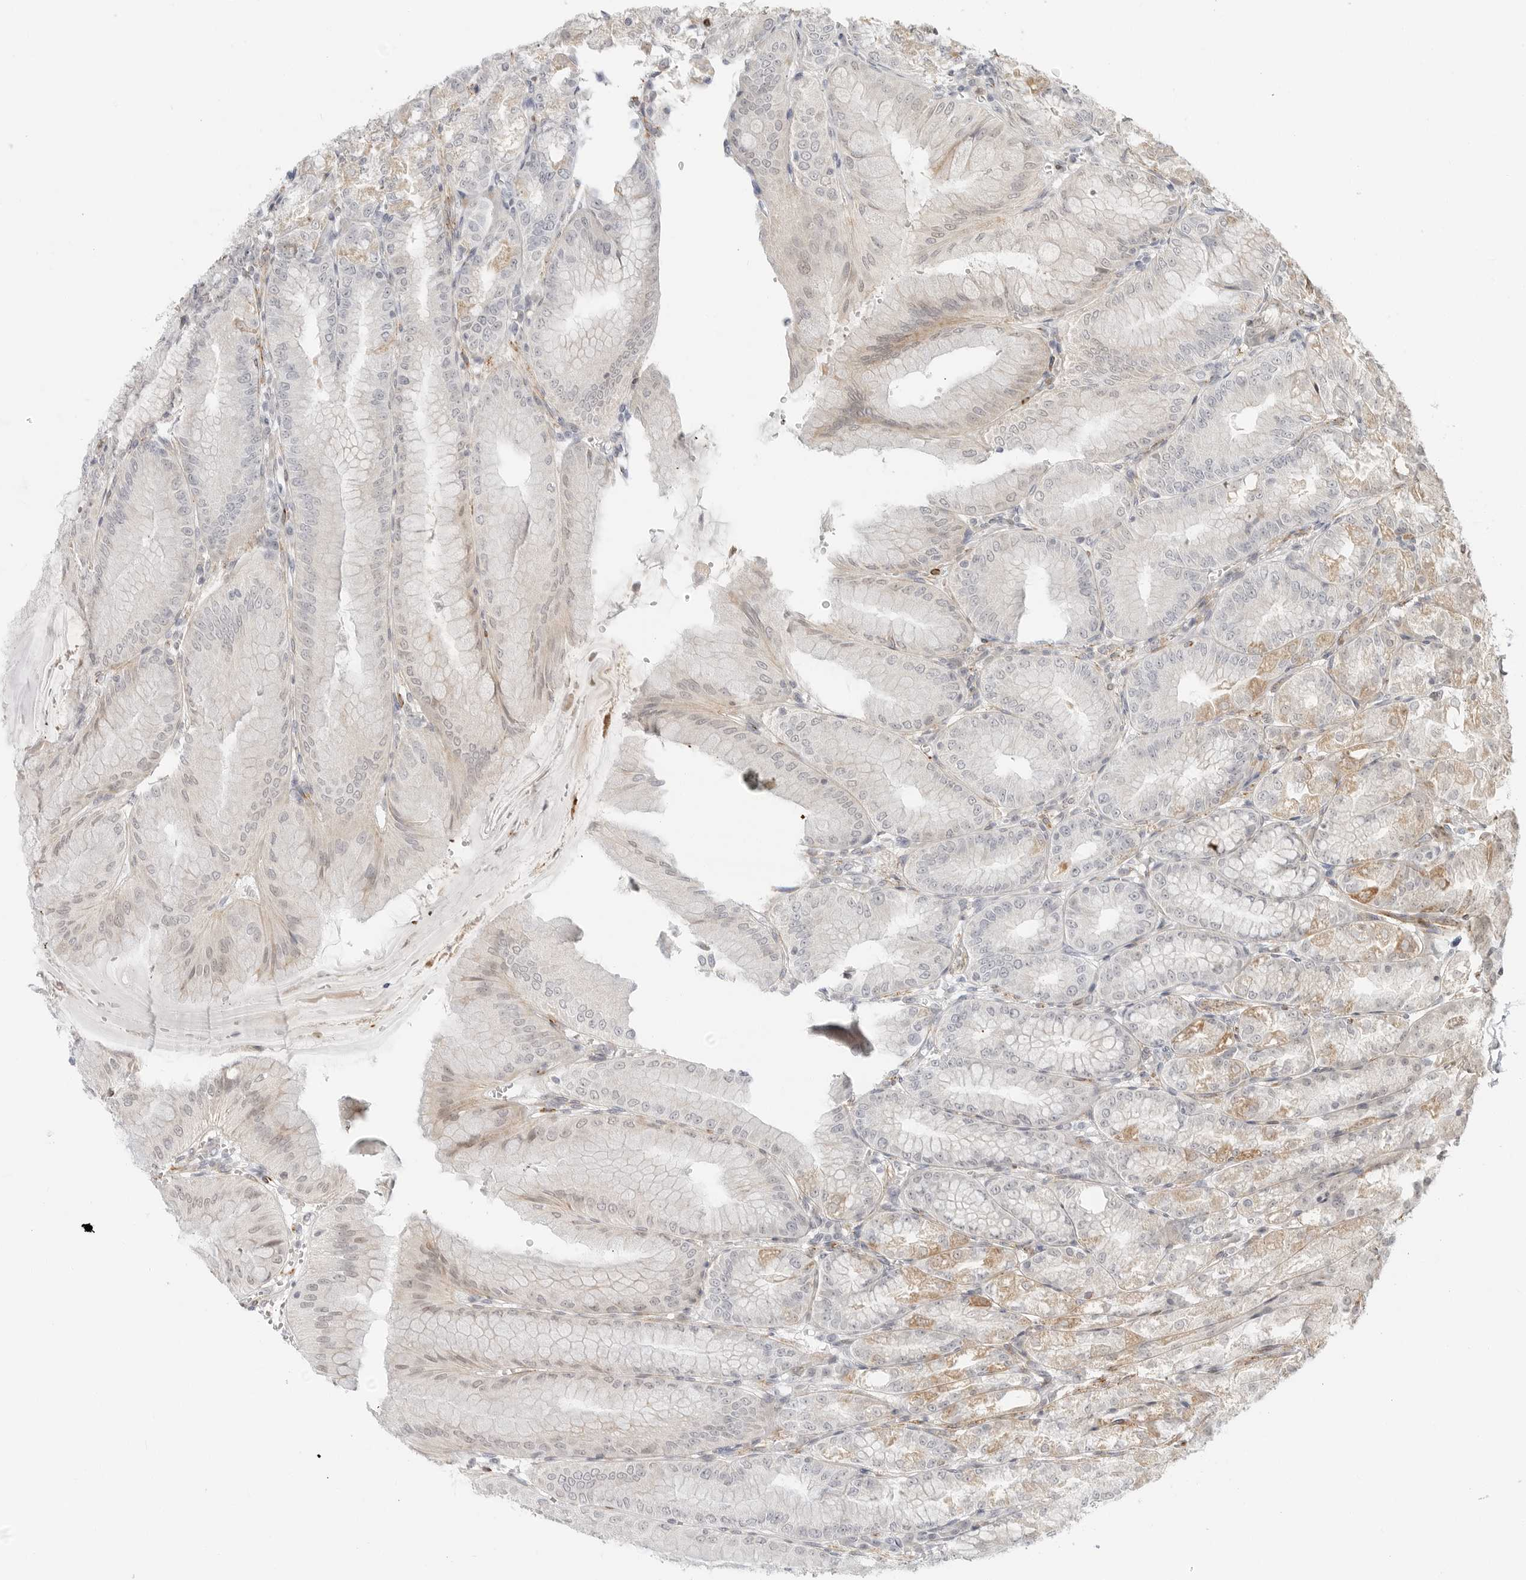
{"staining": {"intensity": "moderate", "quantity": "25%-75%", "location": "cytoplasmic/membranous"}, "tissue": "stomach", "cell_type": "Glandular cells", "image_type": "normal", "snomed": [{"axis": "morphology", "description": "Normal tissue, NOS"}, {"axis": "topography", "description": "Stomach, lower"}], "caption": "This histopathology image demonstrates benign stomach stained with immunohistochemistry to label a protein in brown. The cytoplasmic/membranous of glandular cells show moderate positivity for the protein. Nuclei are counter-stained blue.", "gene": "C1QTNF1", "patient": {"sex": "male", "age": 71}}